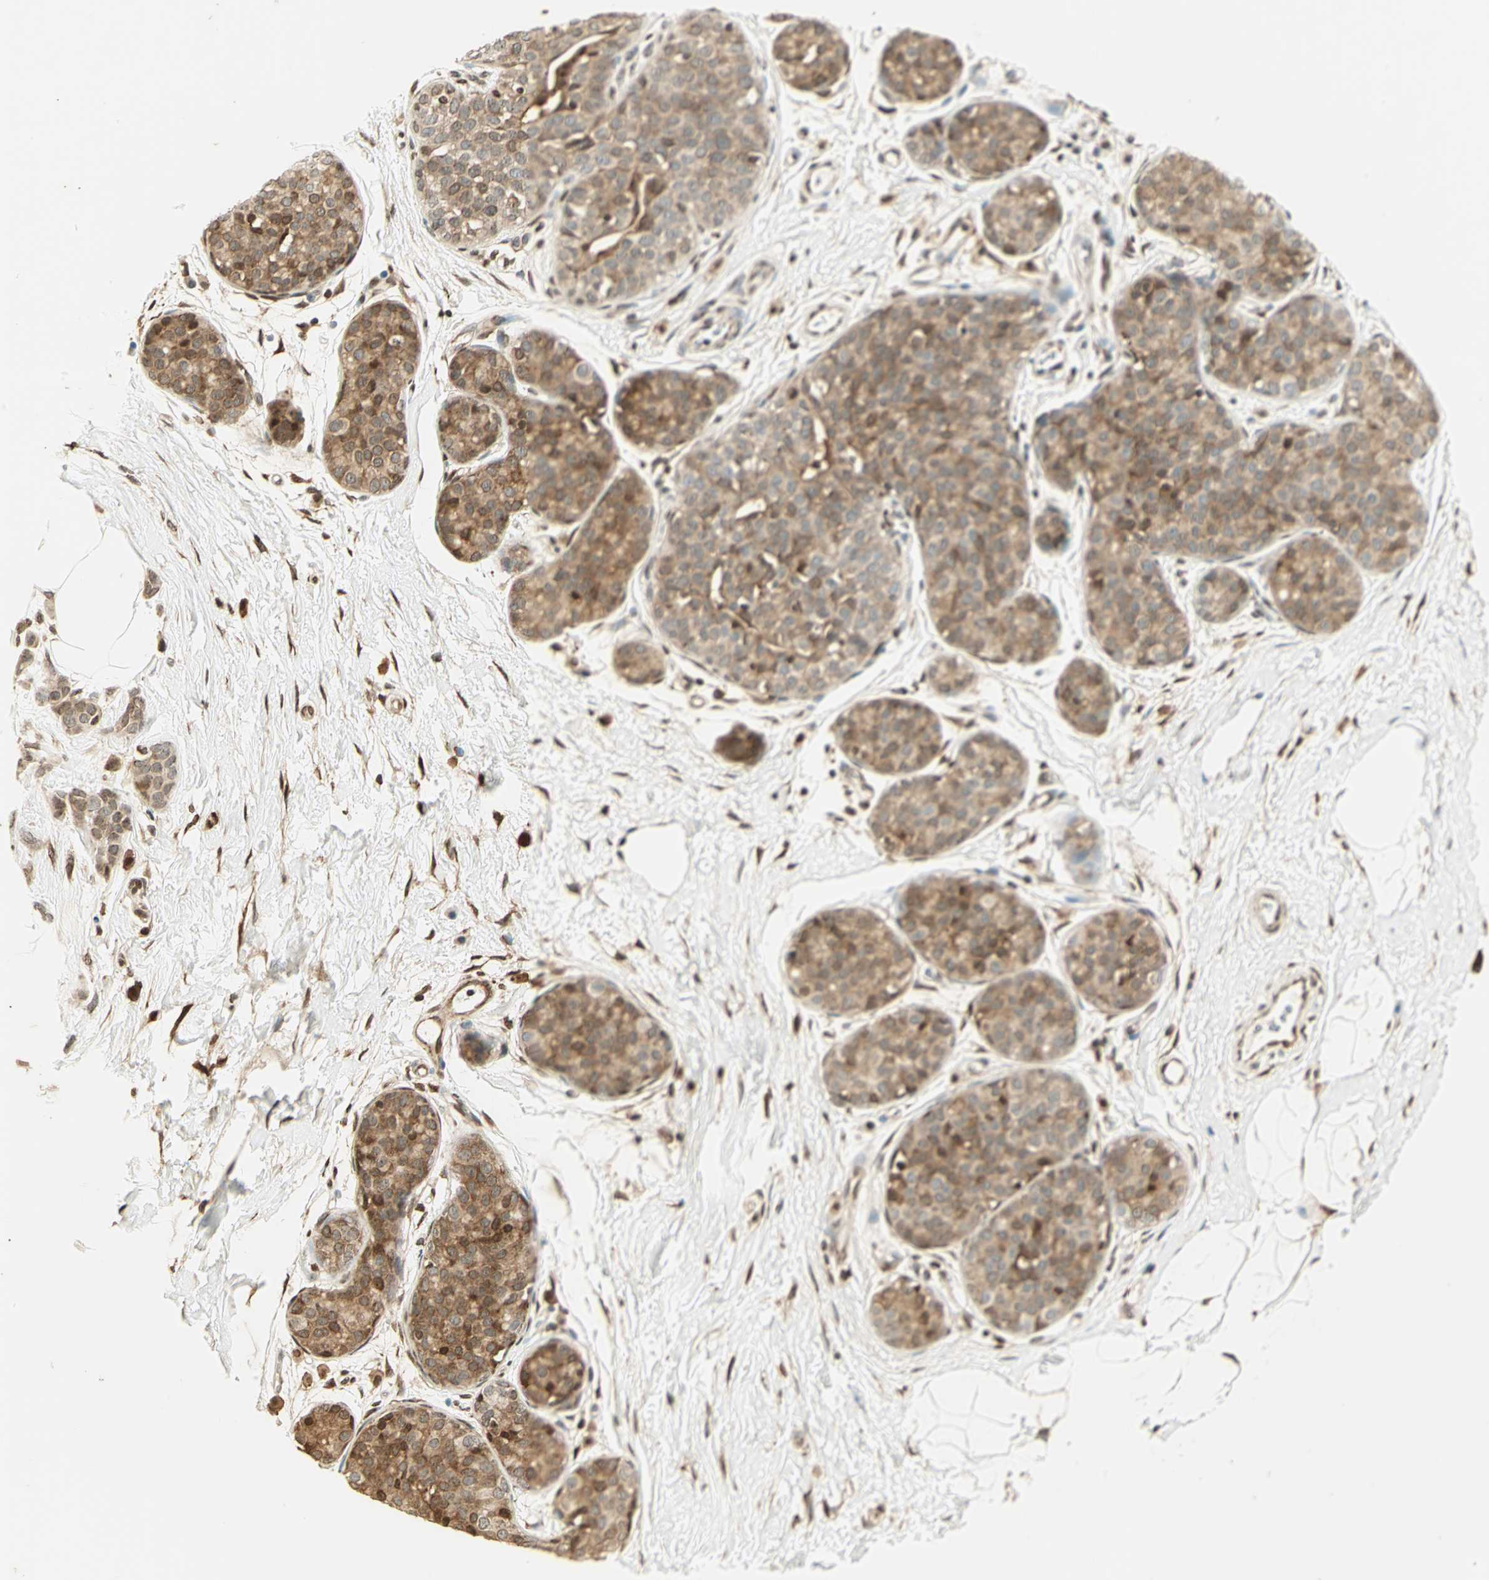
{"staining": {"intensity": "strong", "quantity": ">75%", "location": "cytoplasmic/membranous,nuclear"}, "tissue": "breast cancer", "cell_type": "Tumor cells", "image_type": "cancer", "snomed": [{"axis": "morphology", "description": "Lobular carcinoma, in situ"}, {"axis": "morphology", "description": "Lobular carcinoma"}, {"axis": "topography", "description": "Breast"}], "caption": "Protein positivity by immunohistochemistry (IHC) shows strong cytoplasmic/membranous and nuclear expression in about >75% of tumor cells in breast cancer (lobular carcinoma in situ). (DAB IHC with brightfield microscopy, high magnification).", "gene": "LGALS3", "patient": {"sex": "female", "age": 41}}